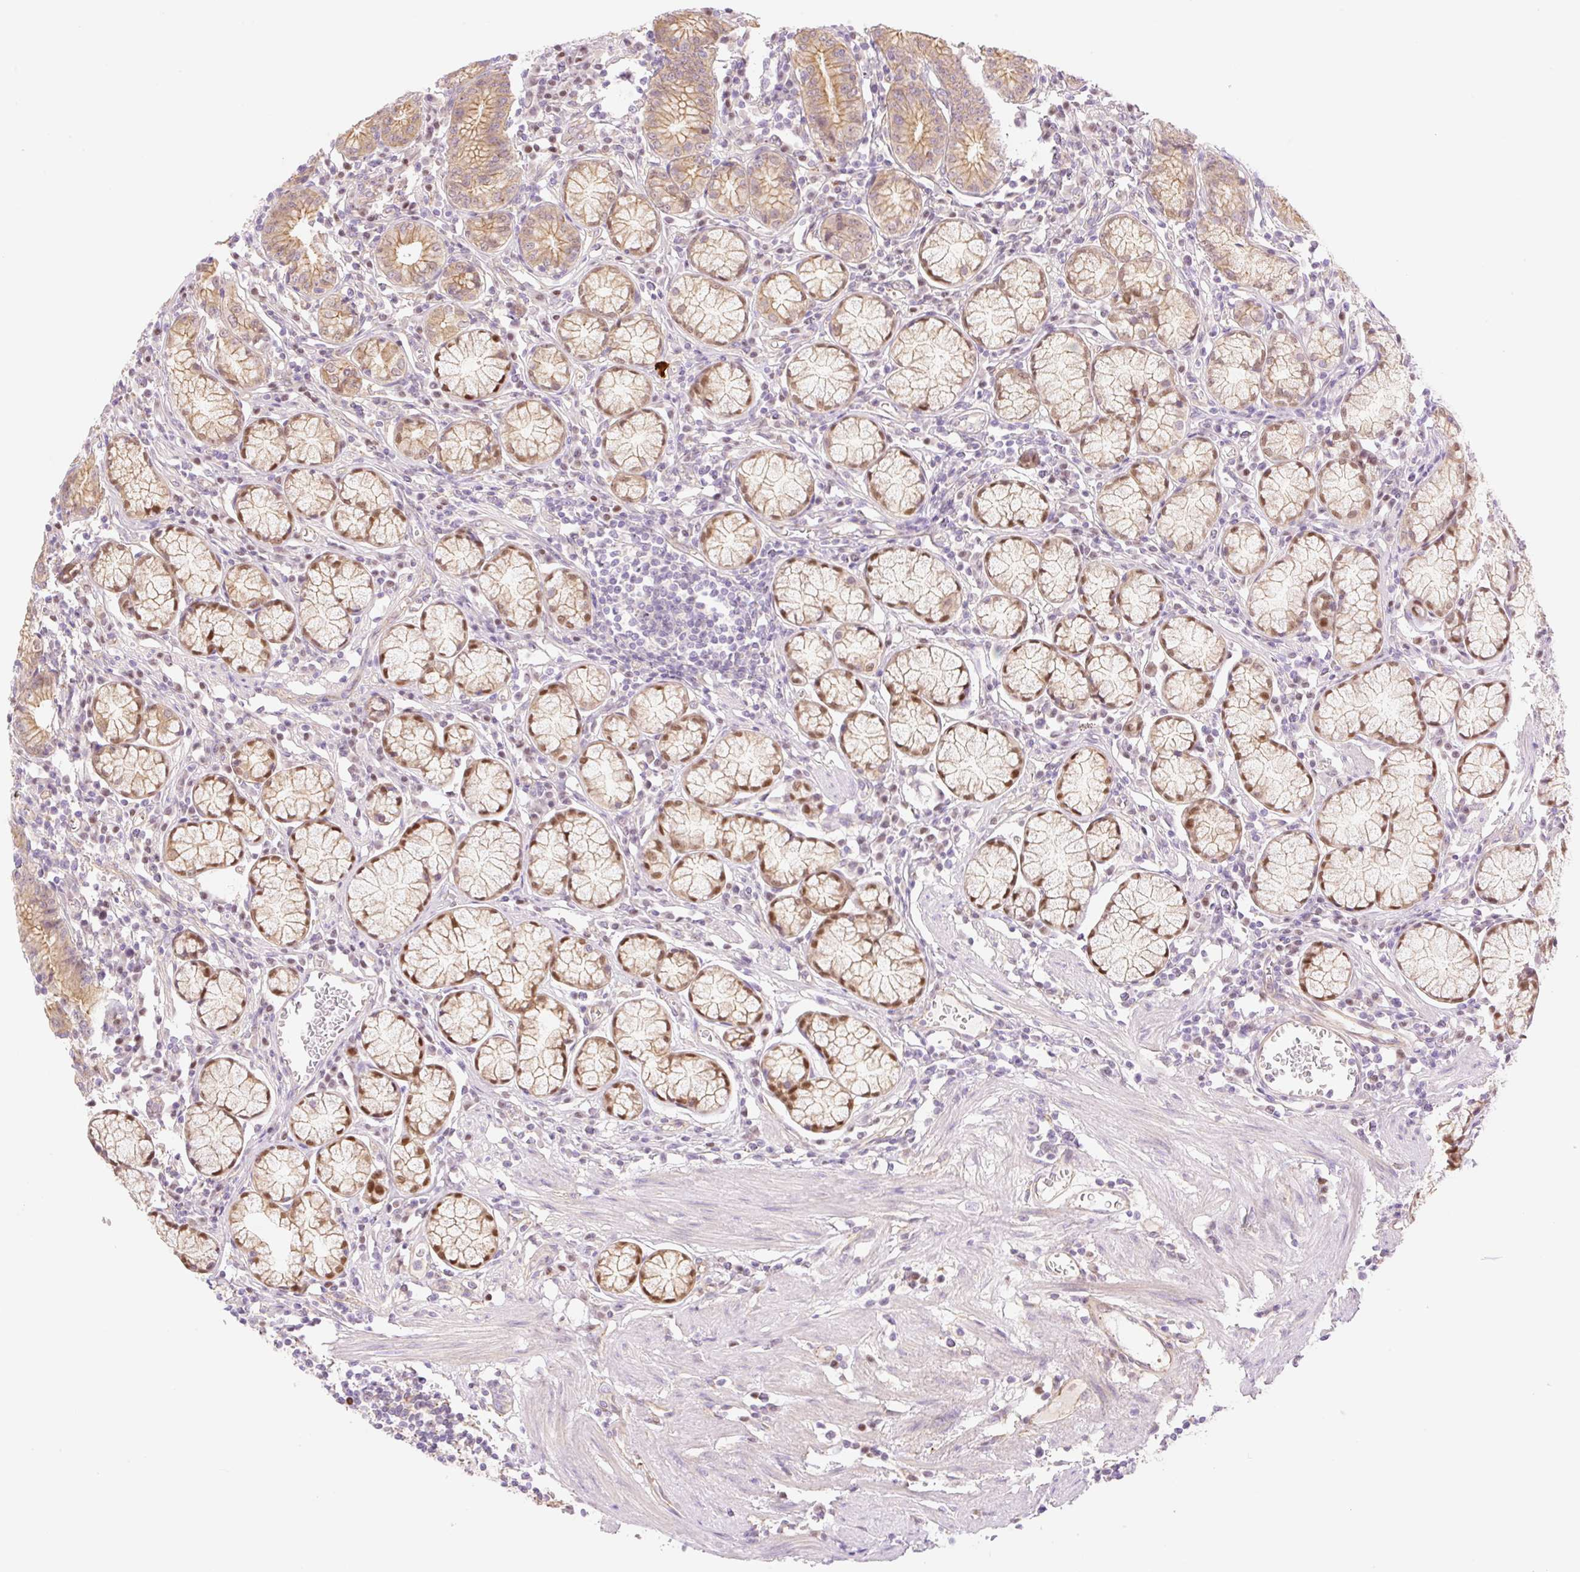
{"staining": {"intensity": "weak", "quantity": ">75%", "location": "cytoplasmic/membranous"}, "tissue": "stomach", "cell_type": "Glandular cells", "image_type": "normal", "snomed": [{"axis": "morphology", "description": "Normal tissue, NOS"}, {"axis": "topography", "description": "Stomach"}], "caption": "This is an image of IHC staining of unremarkable stomach, which shows weak expression in the cytoplasmic/membranous of glandular cells.", "gene": "NLRP5", "patient": {"sex": "male", "age": 55}}